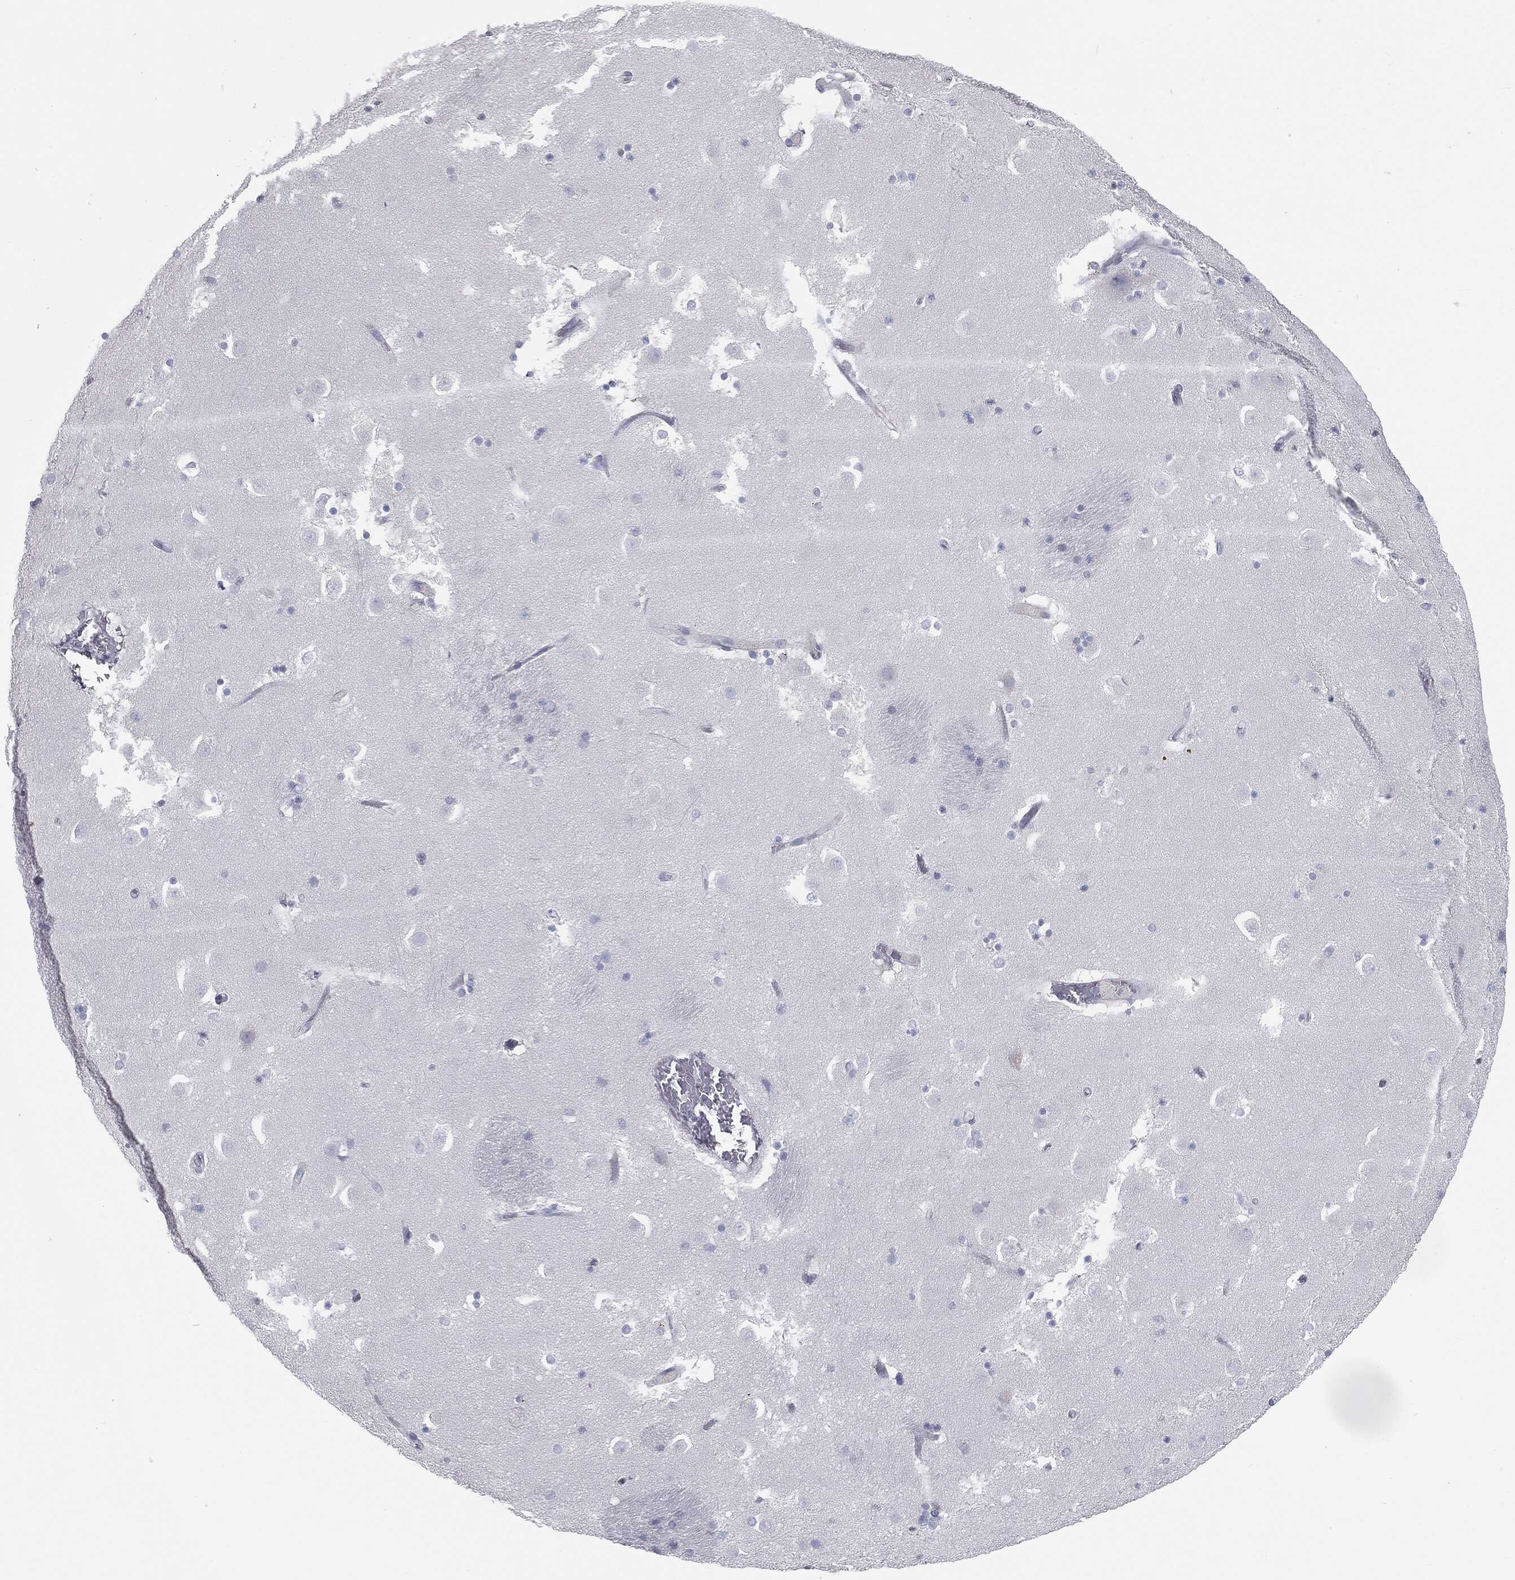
{"staining": {"intensity": "negative", "quantity": "none", "location": "none"}, "tissue": "caudate", "cell_type": "Glial cells", "image_type": "normal", "snomed": [{"axis": "morphology", "description": "Normal tissue, NOS"}, {"axis": "topography", "description": "Lateral ventricle wall"}], "caption": "Immunohistochemistry (IHC) image of unremarkable caudate: human caudate stained with DAB shows no significant protein positivity in glial cells. The staining is performed using DAB brown chromogen with nuclei counter-stained in using hematoxylin.", "gene": "CAV3", "patient": {"sex": "male", "age": 51}}